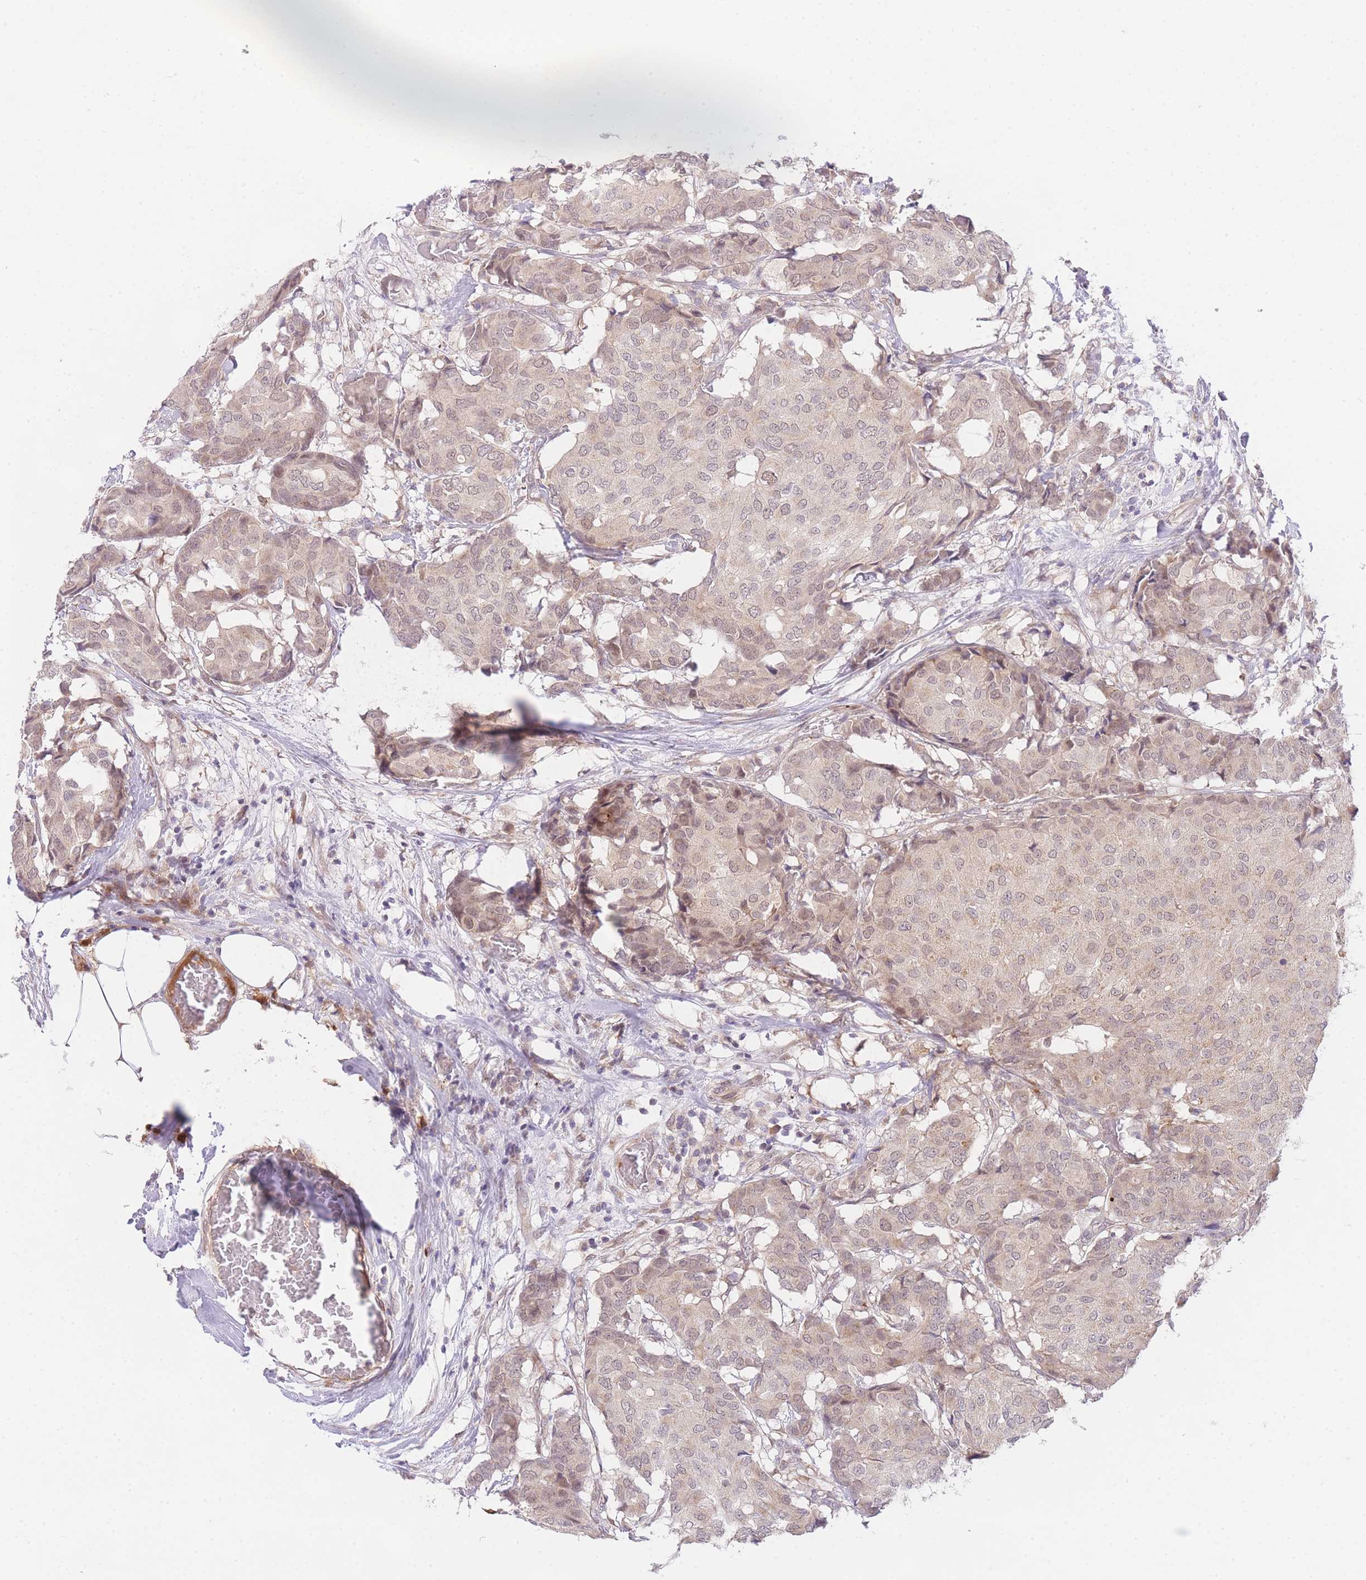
{"staining": {"intensity": "weak", "quantity": "25%-75%", "location": "cytoplasmic/membranous,nuclear"}, "tissue": "breast cancer", "cell_type": "Tumor cells", "image_type": "cancer", "snomed": [{"axis": "morphology", "description": "Duct carcinoma"}, {"axis": "topography", "description": "Breast"}], "caption": "Approximately 25%-75% of tumor cells in breast cancer display weak cytoplasmic/membranous and nuclear protein expression as visualized by brown immunohistochemical staining.", "gene": "SLC25A33", "patient": {"sex": "female", "age": 75}}